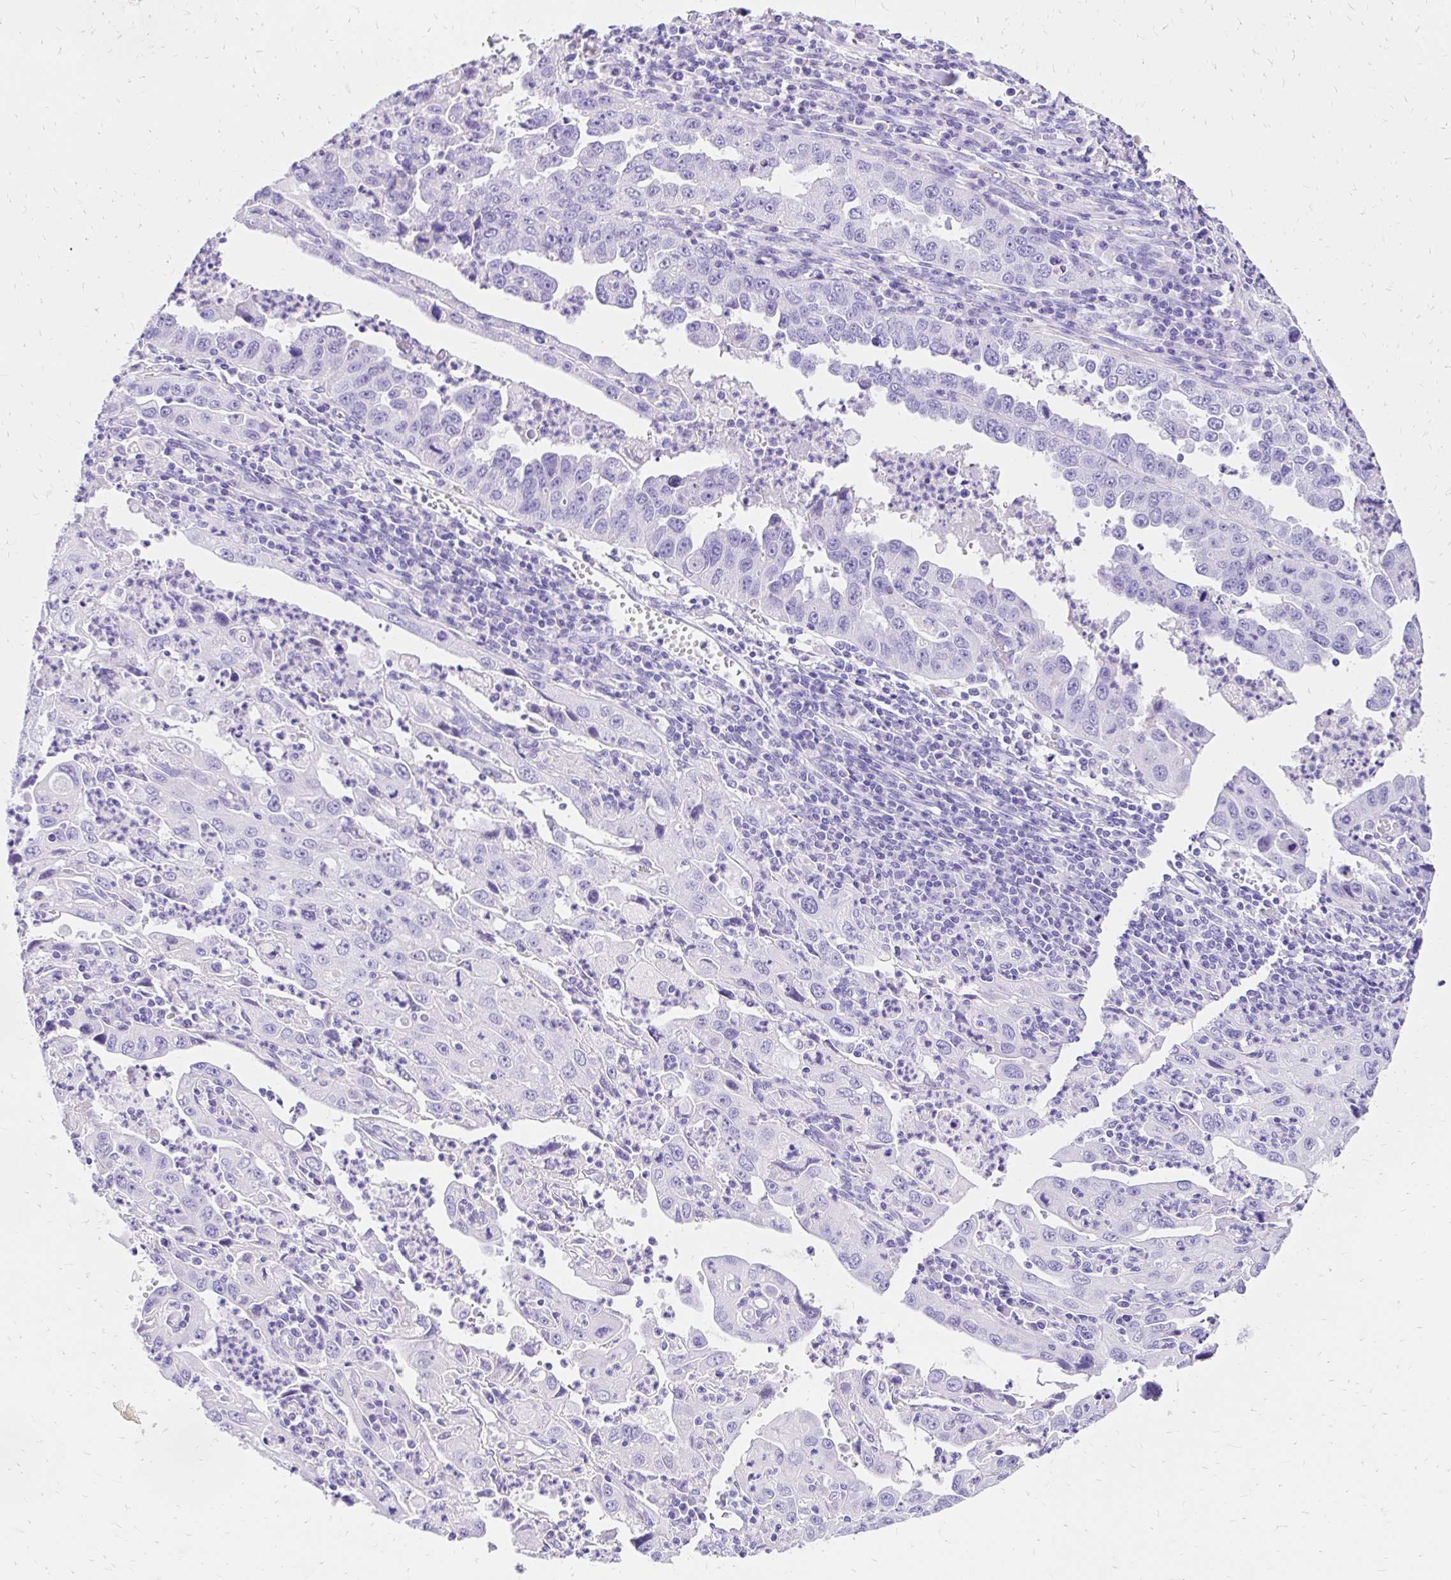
{"staining": {"intensity": "negative", "quantity": "none", "location": "none"}, "tissue": "endometrial cancer", "cell_type": "Tumor cells", "image_type": "cancer", "snomed": [{"axis": "morphology", "description": "Adenocarcinoma, NOS"}, {"axis": "topography", "description": "Uterus"}], "caption": "Immunohistochemistry micrograph of human adenocarcinoma (endometrial) stained for a protein (brown), which exhibits no staining in tumor cells.", "gene": "S100G", "patient": {"sex": "female", "age": 62}}